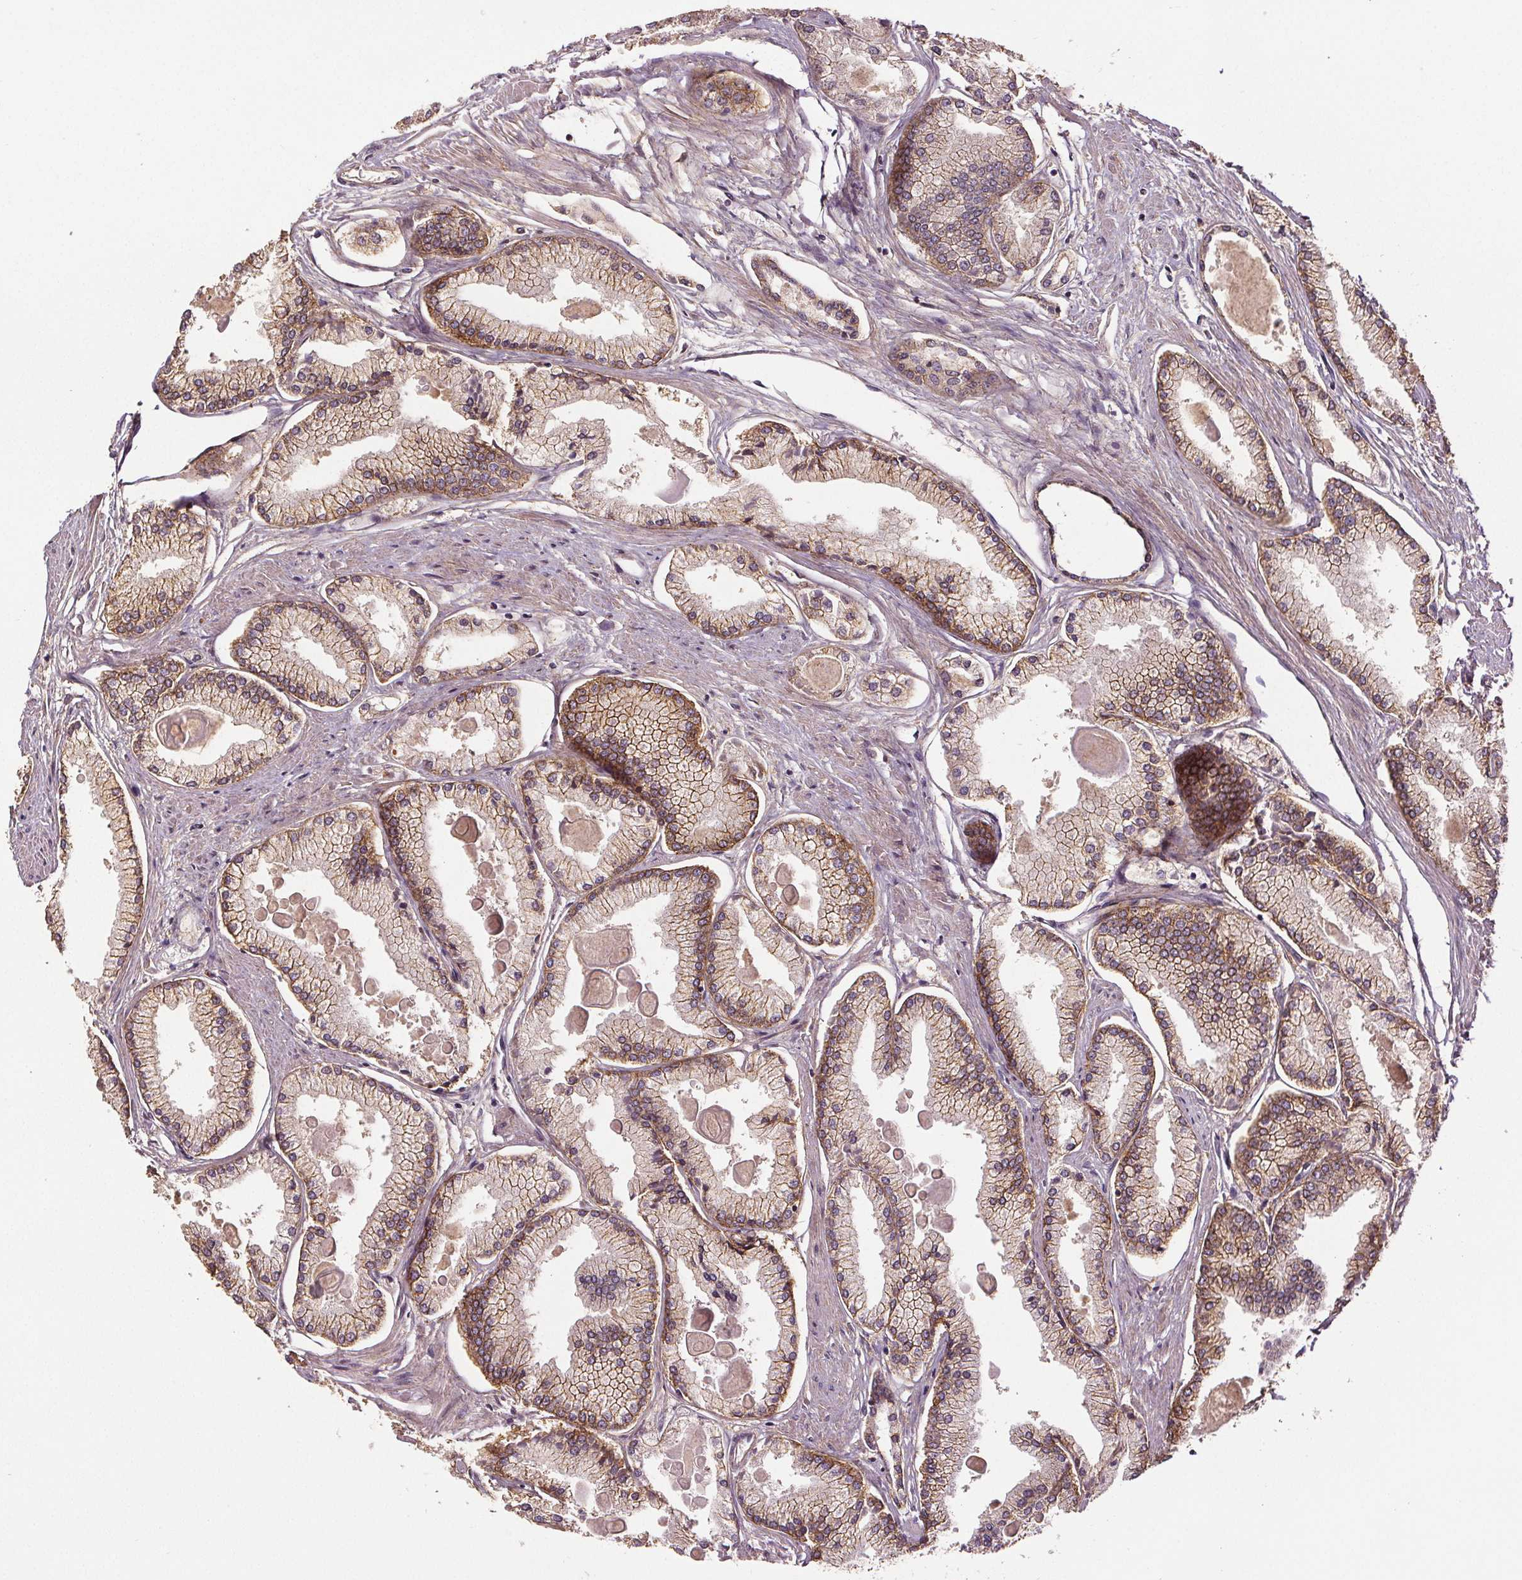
{"staining": {"intensity": "moderate", "quantity": ">75%", "location": "cytoplasmic/membranous"}, "tissue": "prostate cancer", "cell_type": "Tumor cells", "image_type": "cancer", "snomed": [{"axis": "morphology", "description": "Adenocarcinoma, High grade"}, {"axis": "topography", "description": "Prostate"}], "caption": "Approximately >75% of tumor cells in prostate high-grade adenocarcinoma show moderate cytoplasmic/membranous protein positivity as visualized by brown immunohistochemical staining.", "gene": "EPHB3", "patient": {"sex": "male", "age": 68}}